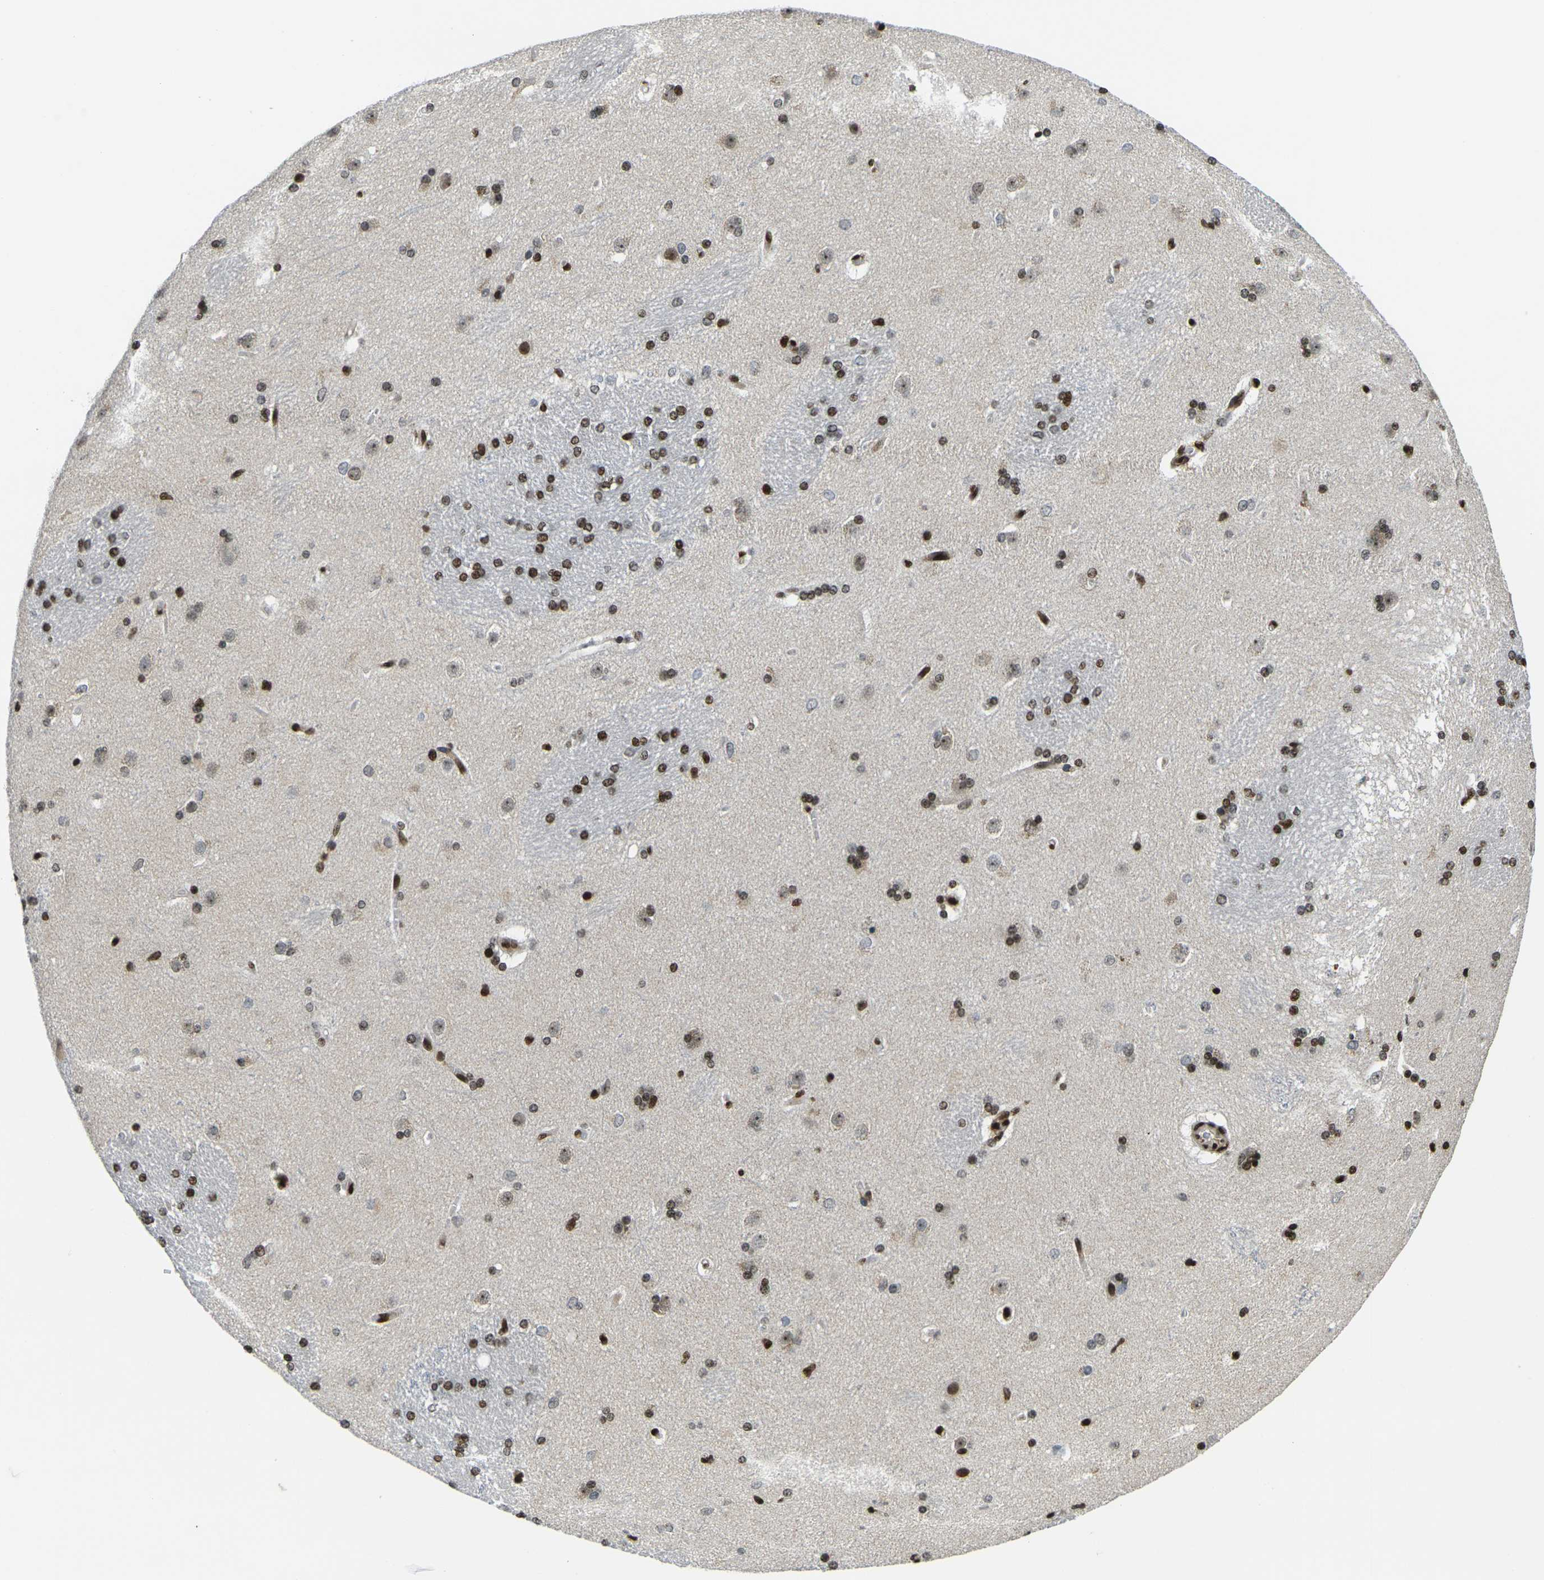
{"staining": {"intensity": "strong", "quantity": ">75%", "location": "nuclear"}, "tissue": "caudate", "cell_type": "Glial cells", "image_type": "normal", "snomed": [{"axis": "morphology", "description": "Normal tissue, NOS"}, {"axis": "topography", "description": "Lateral ventricle wall"}], "caption": "Brown immunohistochemical staining in benign caudate shows strong nuclear staining in about >75% of glial cells. (IHC, brightfield microscopy, high magnification).", "gene": "H1", "patient": {"sex": "female", "age": 19}}